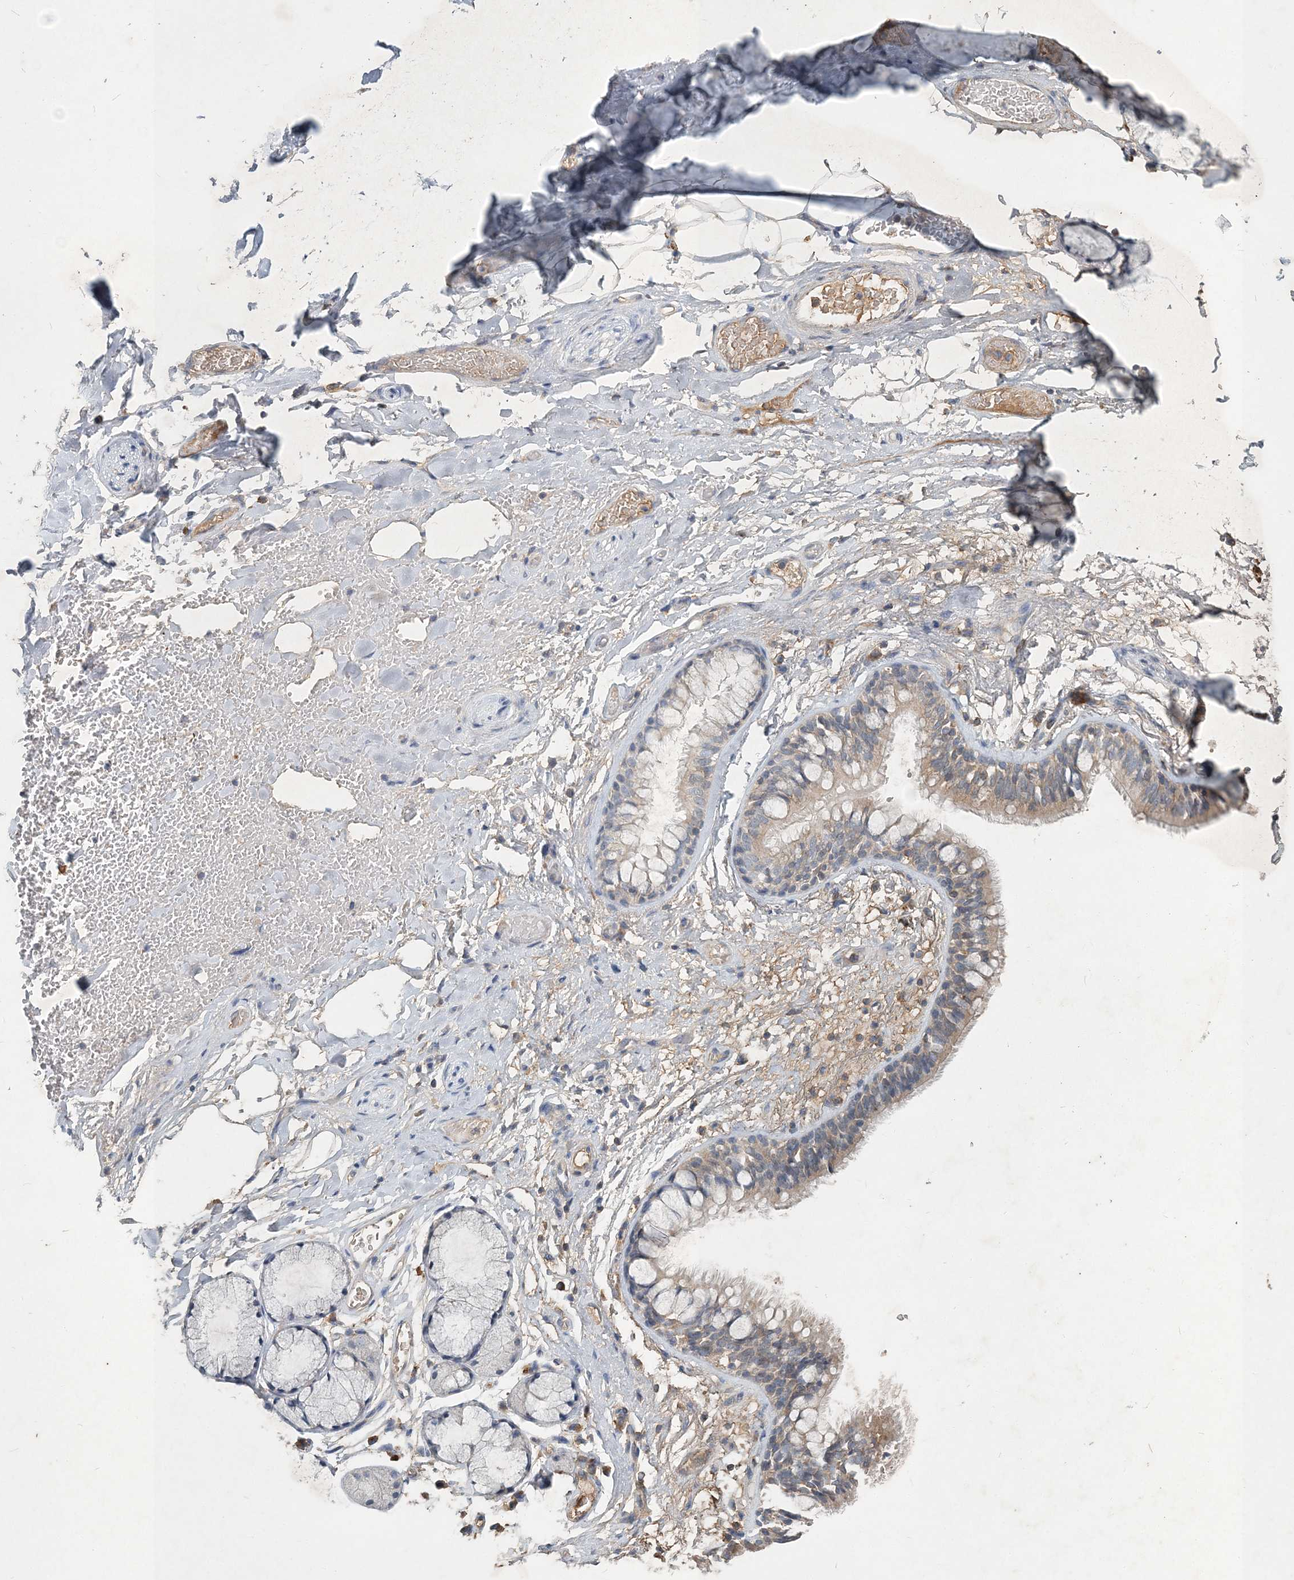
{"staining": {"intensity": "negative", "quantity": "none", "location": "none"}, "tissue": "adipose tissue", "cell_type": "Adipocytes", "image_type": "normal", "snomed": [{"axis": "morphology", "description": "Normal tissue, NOS"}, {"axis": "topography", "description": "Cartilage tissue"}, {"axis": "topography", "description": "Bronchus"}], "caption": "Protein analysis of normal adipose tissue demonstrates no significant expression in adipocytes. Brightfield microscopy of immunohistochemistry stained with DAB (3,3'-diaminobenzidine) (brown) and hematoxylin (blue), captured at high magnification.", "gene": "RNF25", "patient": {"sex": "female", "age": 73}}